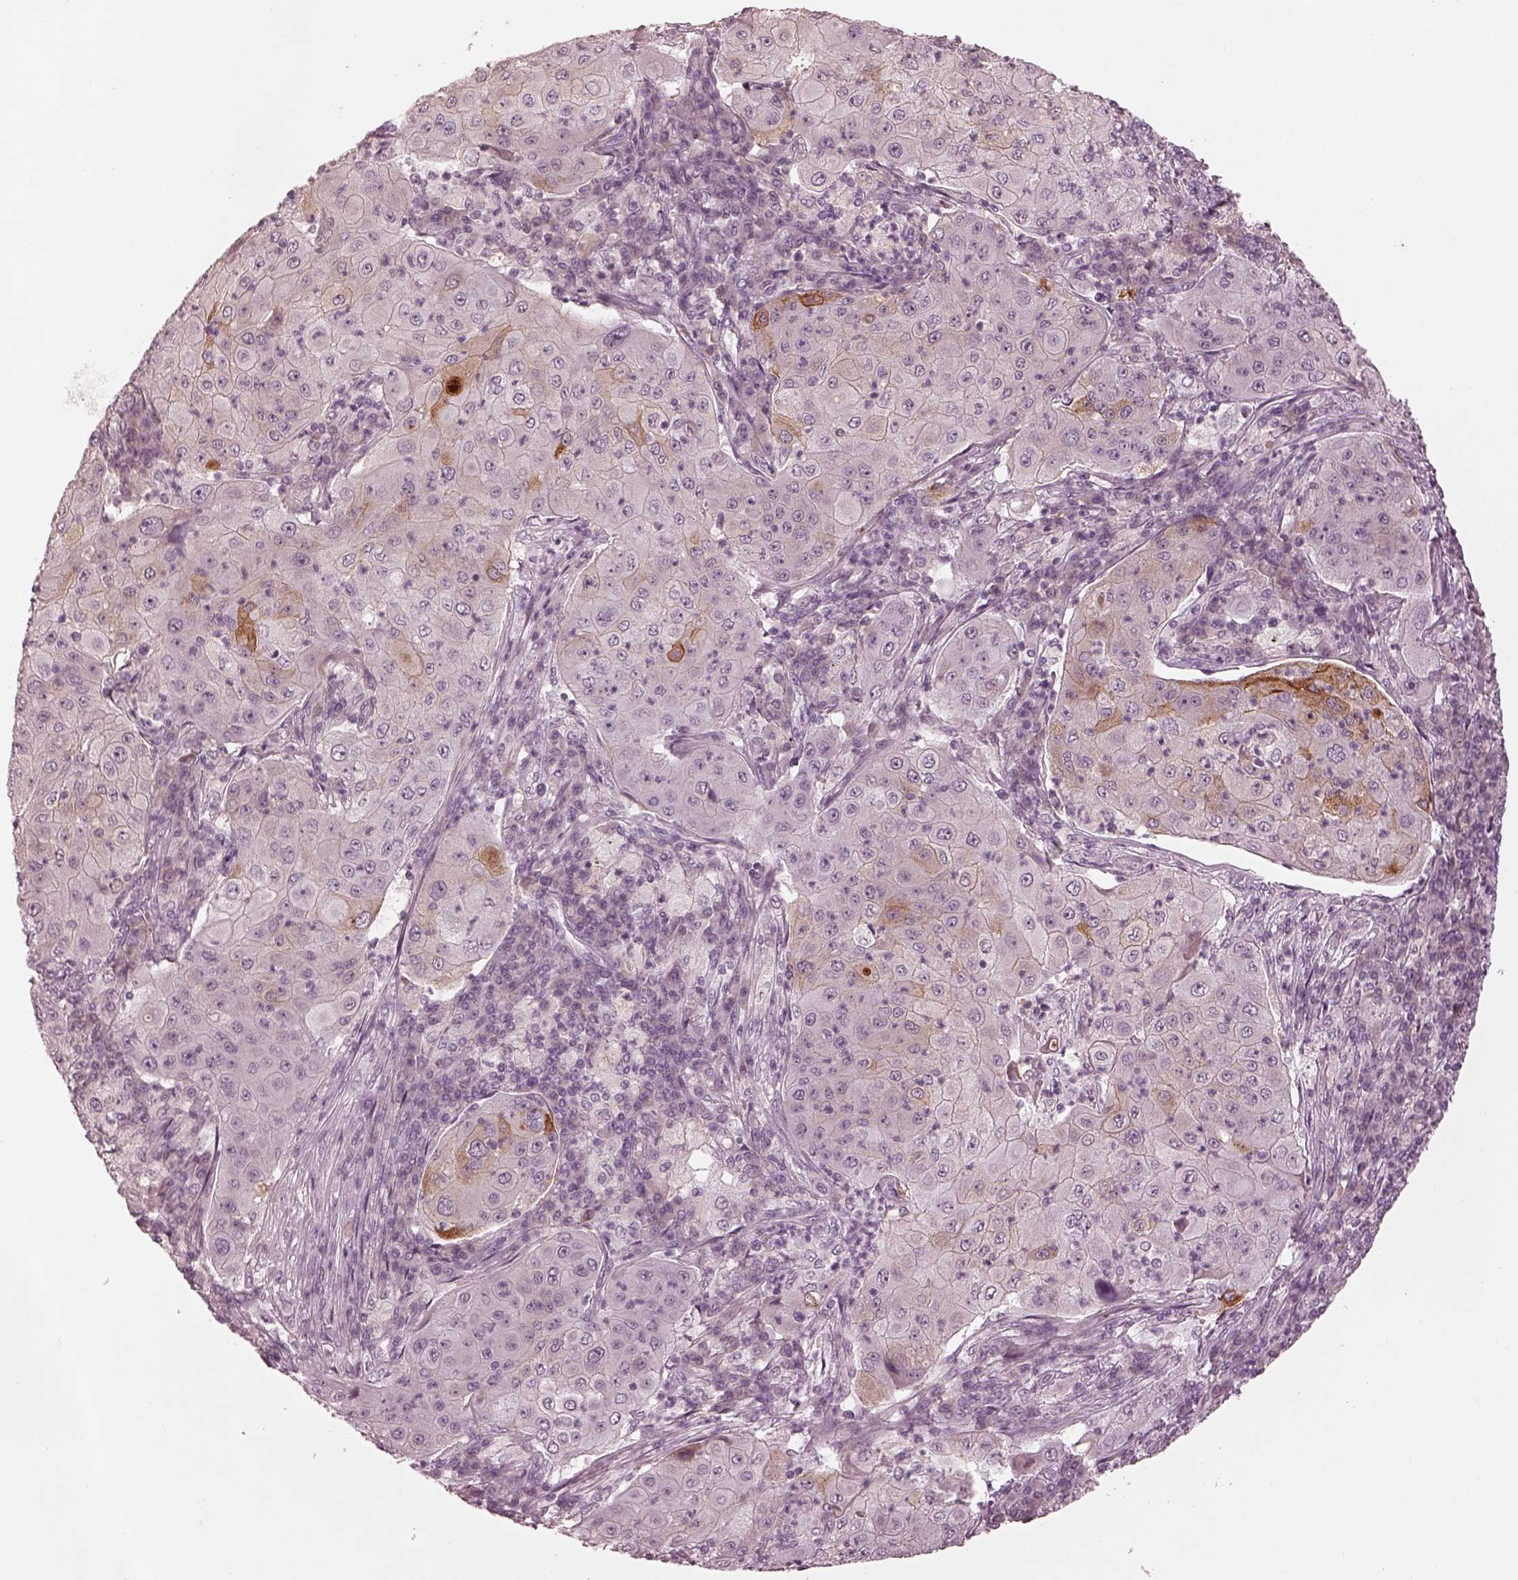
{"staining": {"intensity": "negative", "quantity": "none", "location": "none"}, "tissue": "lung cancer", "cell_type": "Tumor cells", "image_type": "cancer", "snomed": [{"axis": "morphology", "description": "Squamous cell carcinoma, NOS"}, {"axis": "topography", "description": "Lung"}], "caption": "Human lung squamous cell carcinoma stained for a protein using IHC reveals no positivity in tumor cells.", "gene": "KCNA2", "patient": {"sex": "female", "age": 59}}